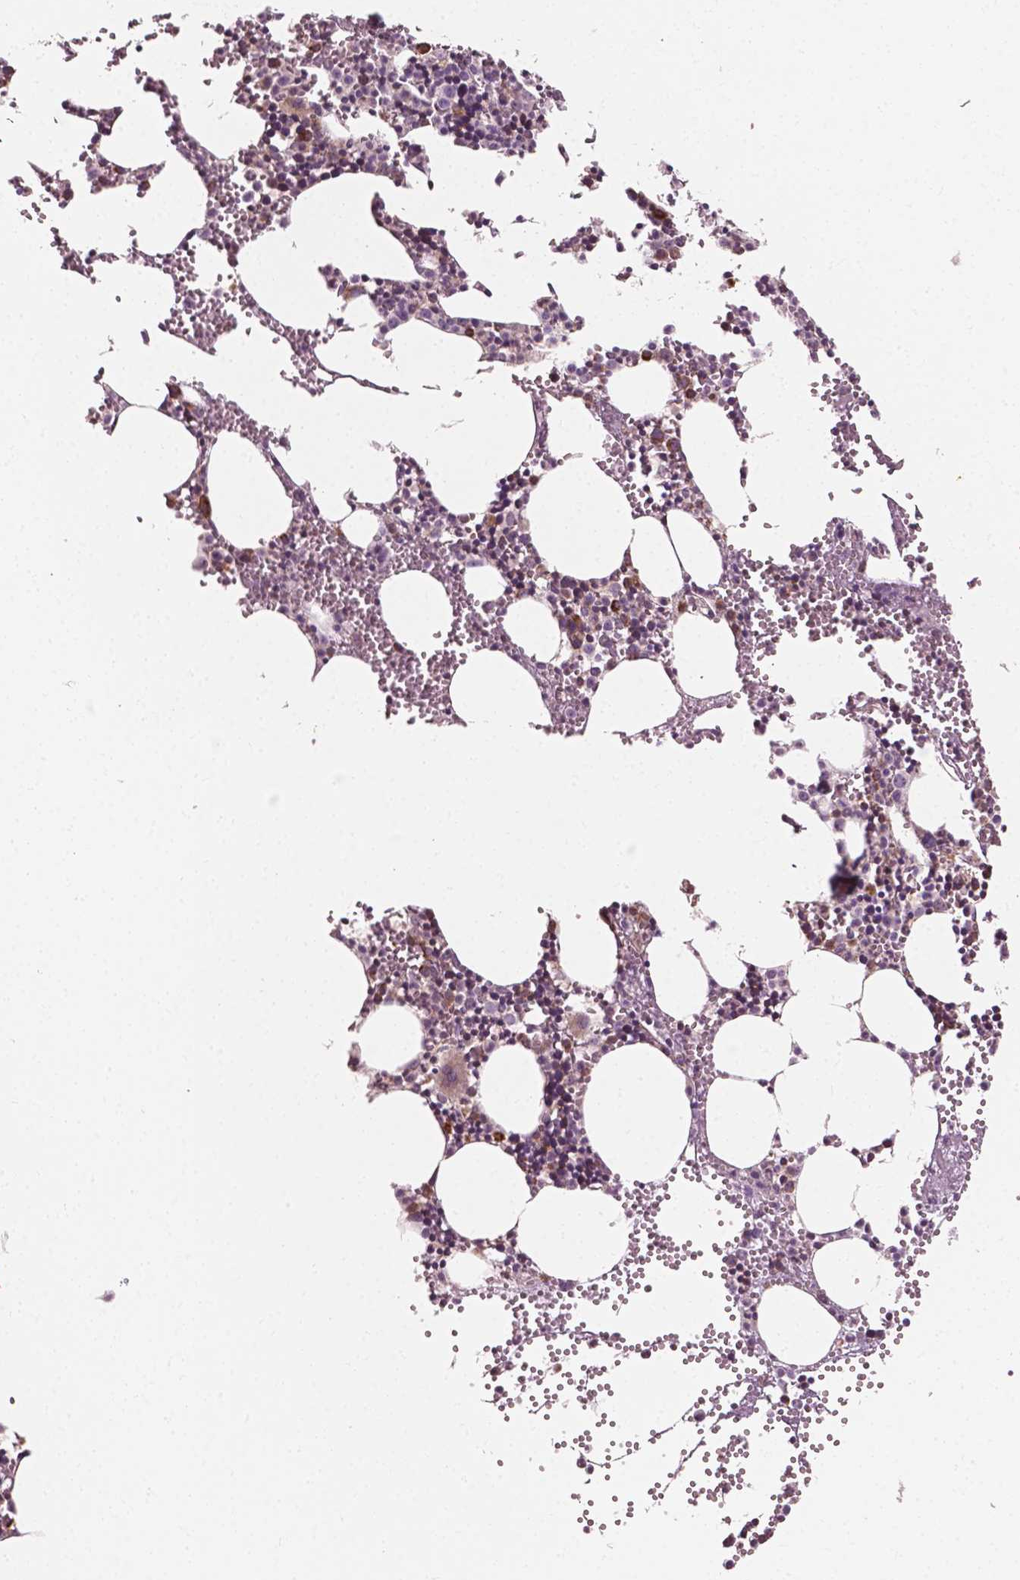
{"staining": {"intensity": "strong", "quantity": "<25%", "location": "cytoplasmic/membranous,nuclear"}, "tissue": "bone marrow", "cell_type": "Hematopoietic cells", "image_type": "normal", "snomed": [{"axis": "morphology", "description": "Normal tissue, NOS"}, {"axis": "topography", "description": "Bone marrow"}], "caption": "Immunohistochemistry micrograph of unremarkable bone marrow: human bone marrow stained using immunohistochemistry (IHC) exhibits medium levels of strong protein expression localized specifically in the cytoplasmic/membranous,nuclear of hematopoietic cells, appearing as a cytoplasmic/membranous,nuclear brown color.", "gene": "MCL1", "patient": {"sex": "male", "age": 89}}